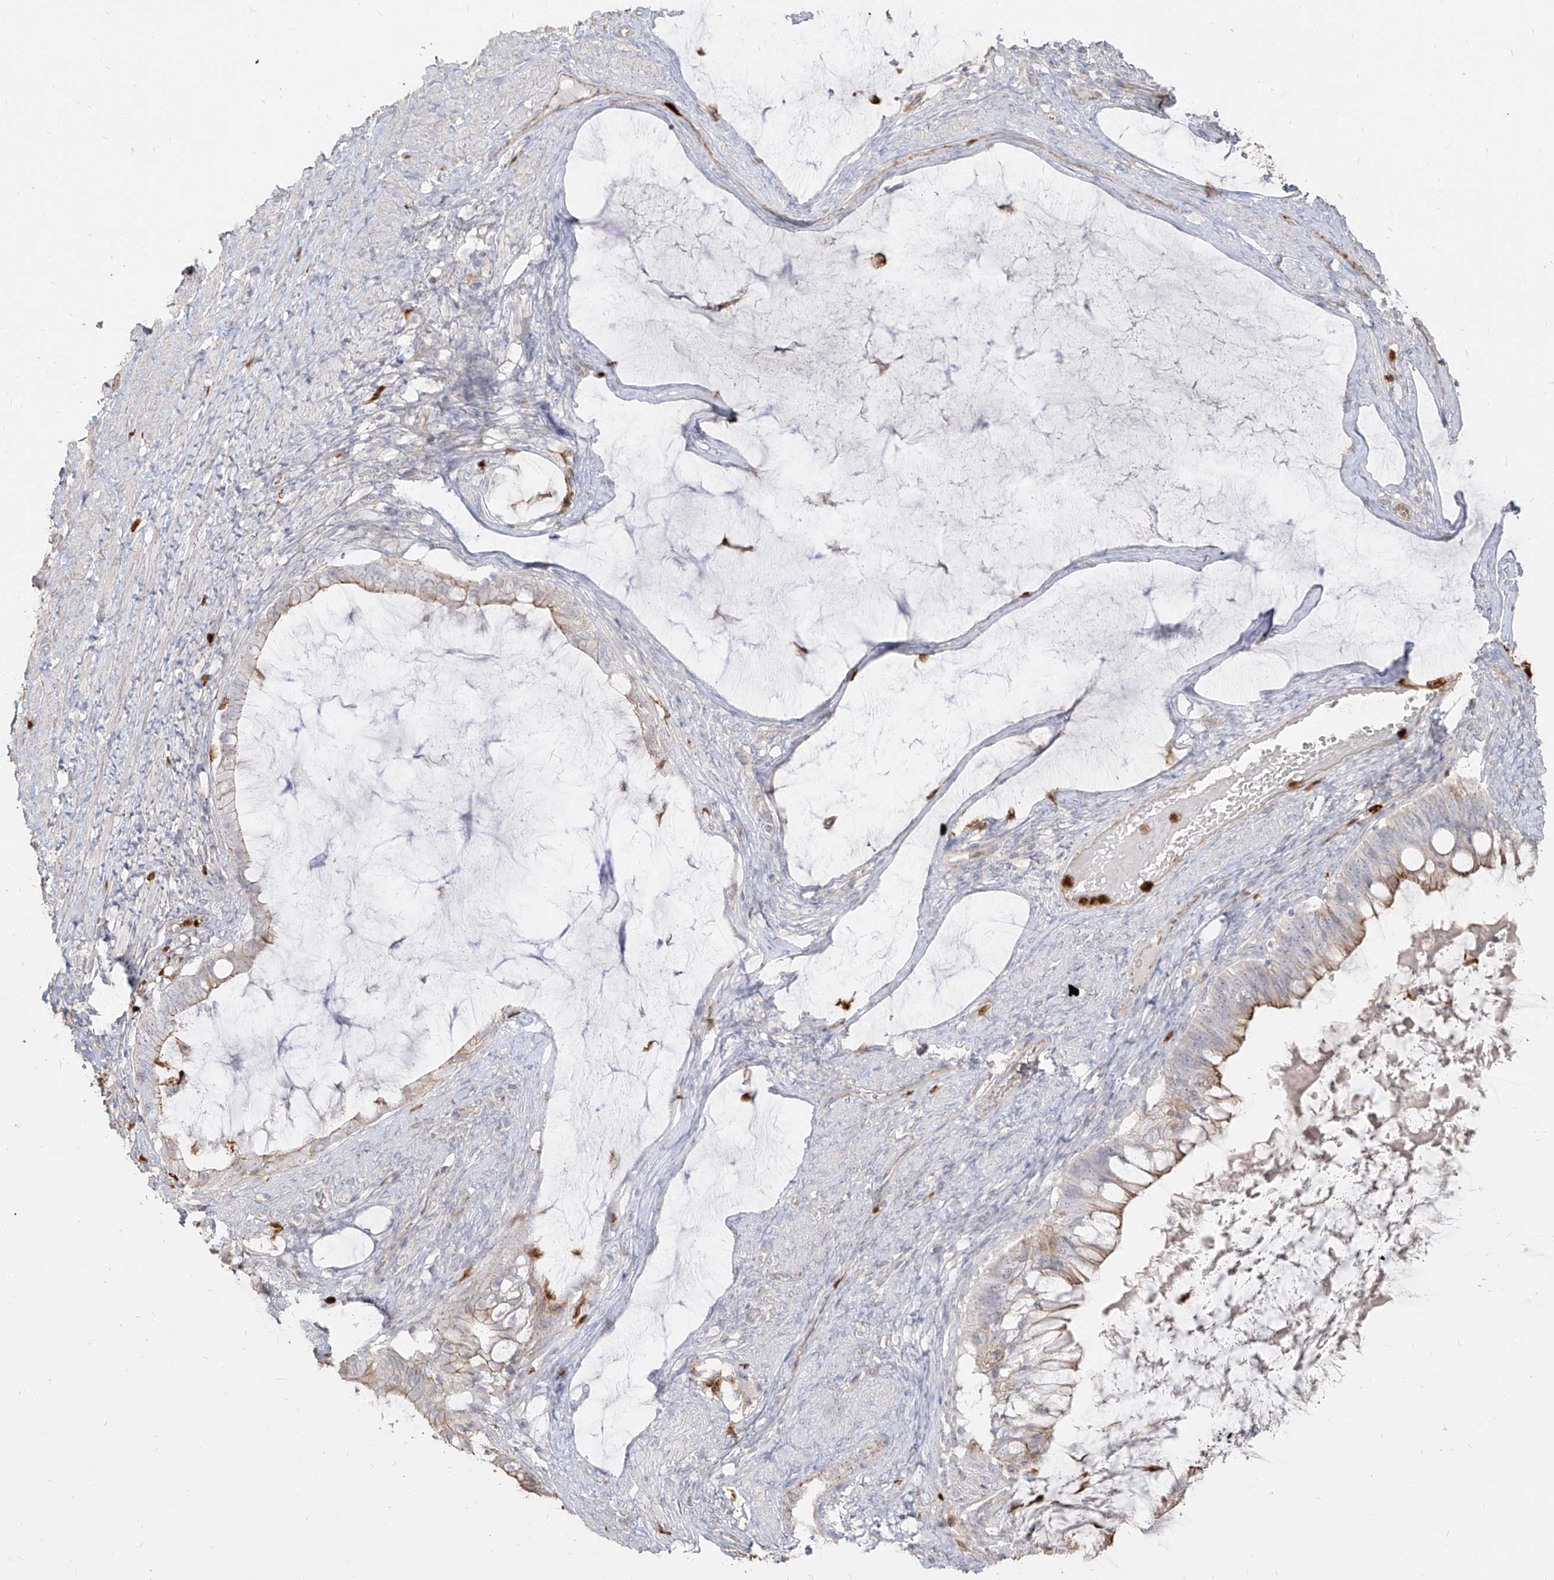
{"staining": {"intensity": "moderate", "quantity": "25%-75%", "location": "cytoplasmic/membranous"}, "tissue": "ovarian cancer", "cell_type": "Tumor cells", "image_type": "cancer", "snomed": [{"axis": "morphology", "description": "Cystadenocarcinoma, mucinous, NOS"}, {"axis": "topography", "description": "Ovary"}], "caption": "Immunohistochemistry (IHC) (DAB) staining of human mucinous cystadenocarcinoma (ovarian) reveals moderate cytoplasmic/membranous protein positivity in about 25%-75% of tumor cells.", "gene": "ZNF227", "patient": {"sex": "female", "age": 61}}